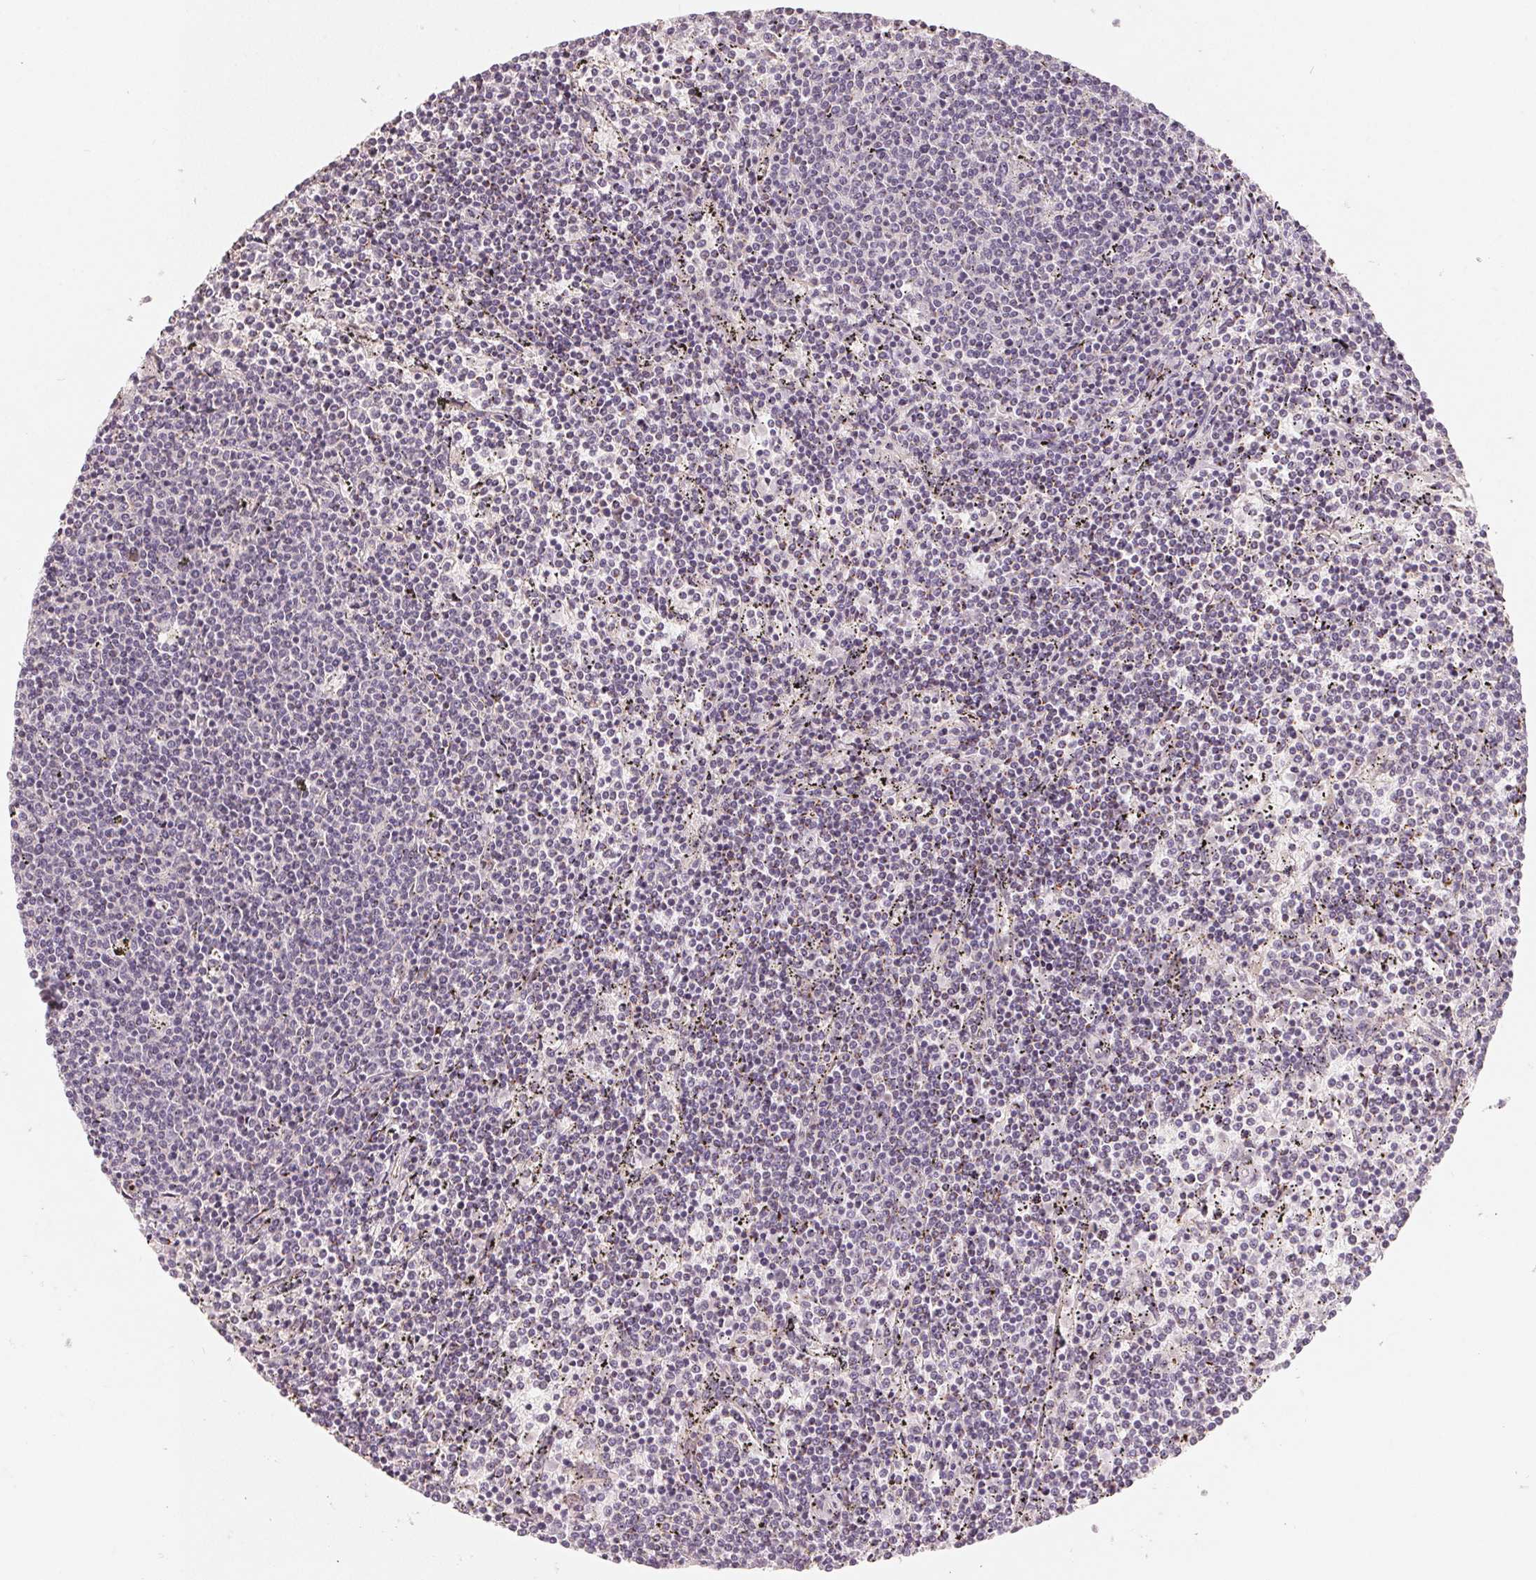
{"staining": {"intensity": "negative", "quantity": "none", "location": "none"}, "tissue": "lymphoma", "cell_type": "Tumor cells", "image_type": "cancer", "snomed": [{"axis": "morphology", "description": "Malignant lymphoma, non-Hodgkin's type, Low grade"}, {"axis": "topography", "description": "Spleen"}], "caption": "Tumor cells show no significant protein positivity in low-grade malignant lymphoma, non-Hodgkin's type.", "gene": "TMSB15B", "patient": {"sex": "female", "age": 50}}